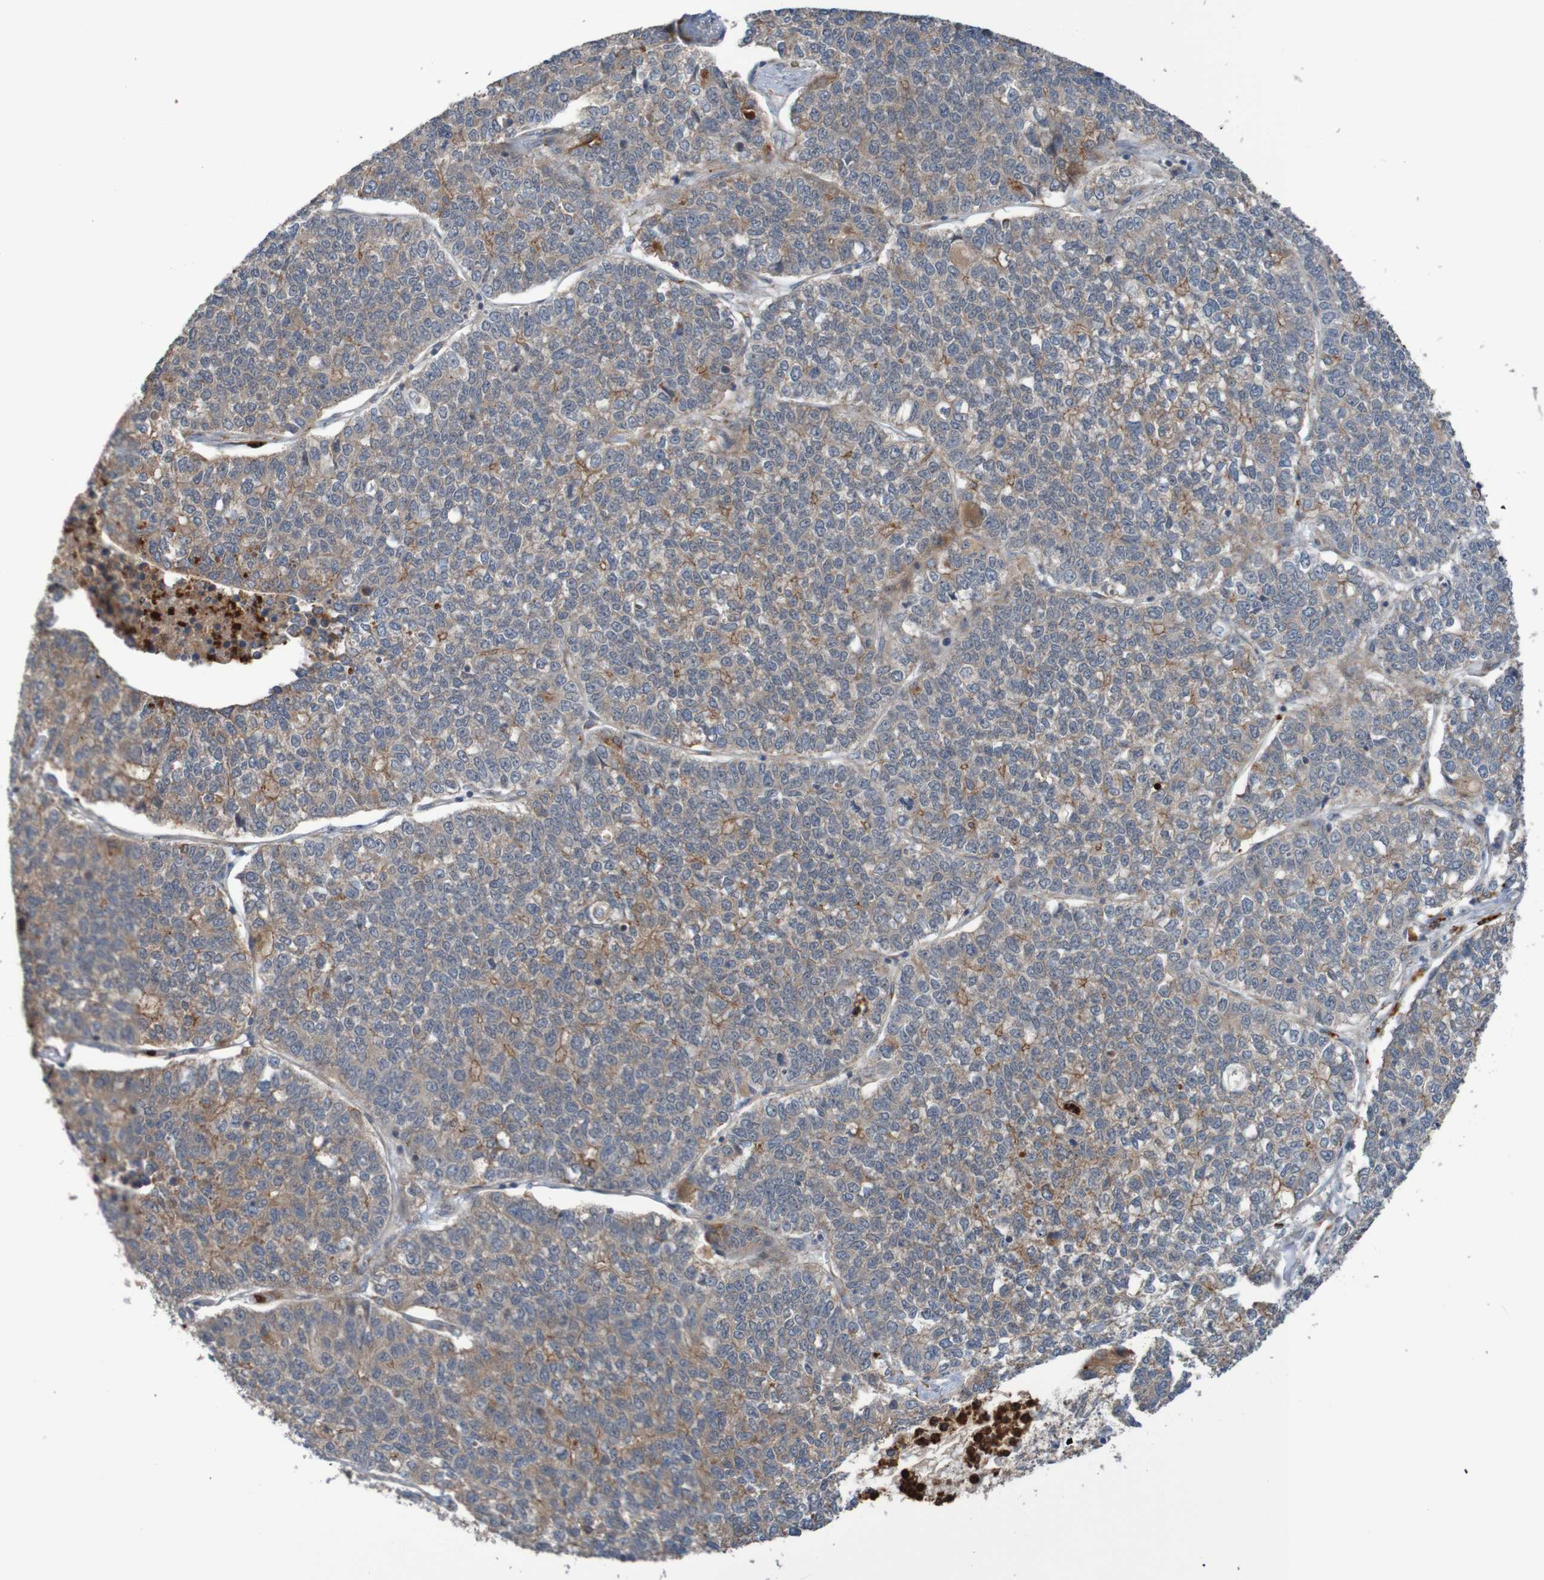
{"staining": {"intensity": "weak", "quantity": ">75%", "location": "cytoplasmic/membranous"}, "tissue": "lung cancer", "cell_type": "Tumor cells", "image_type": "cancer", "snomed": [{"axis": "morphology", "description": "Adenocarcinoma, NOS"}, {"axis": "topography", "description": "Lung"}], "caption": "IHC image of human lung adenocarcinoma stained for a protein (brown), which displays low levels of weak cytoplasmic/membranous staining in about >75% of tumor cells.", "gene": "ST8SIA6", "patient": {"sex": "male", "age": 49}}